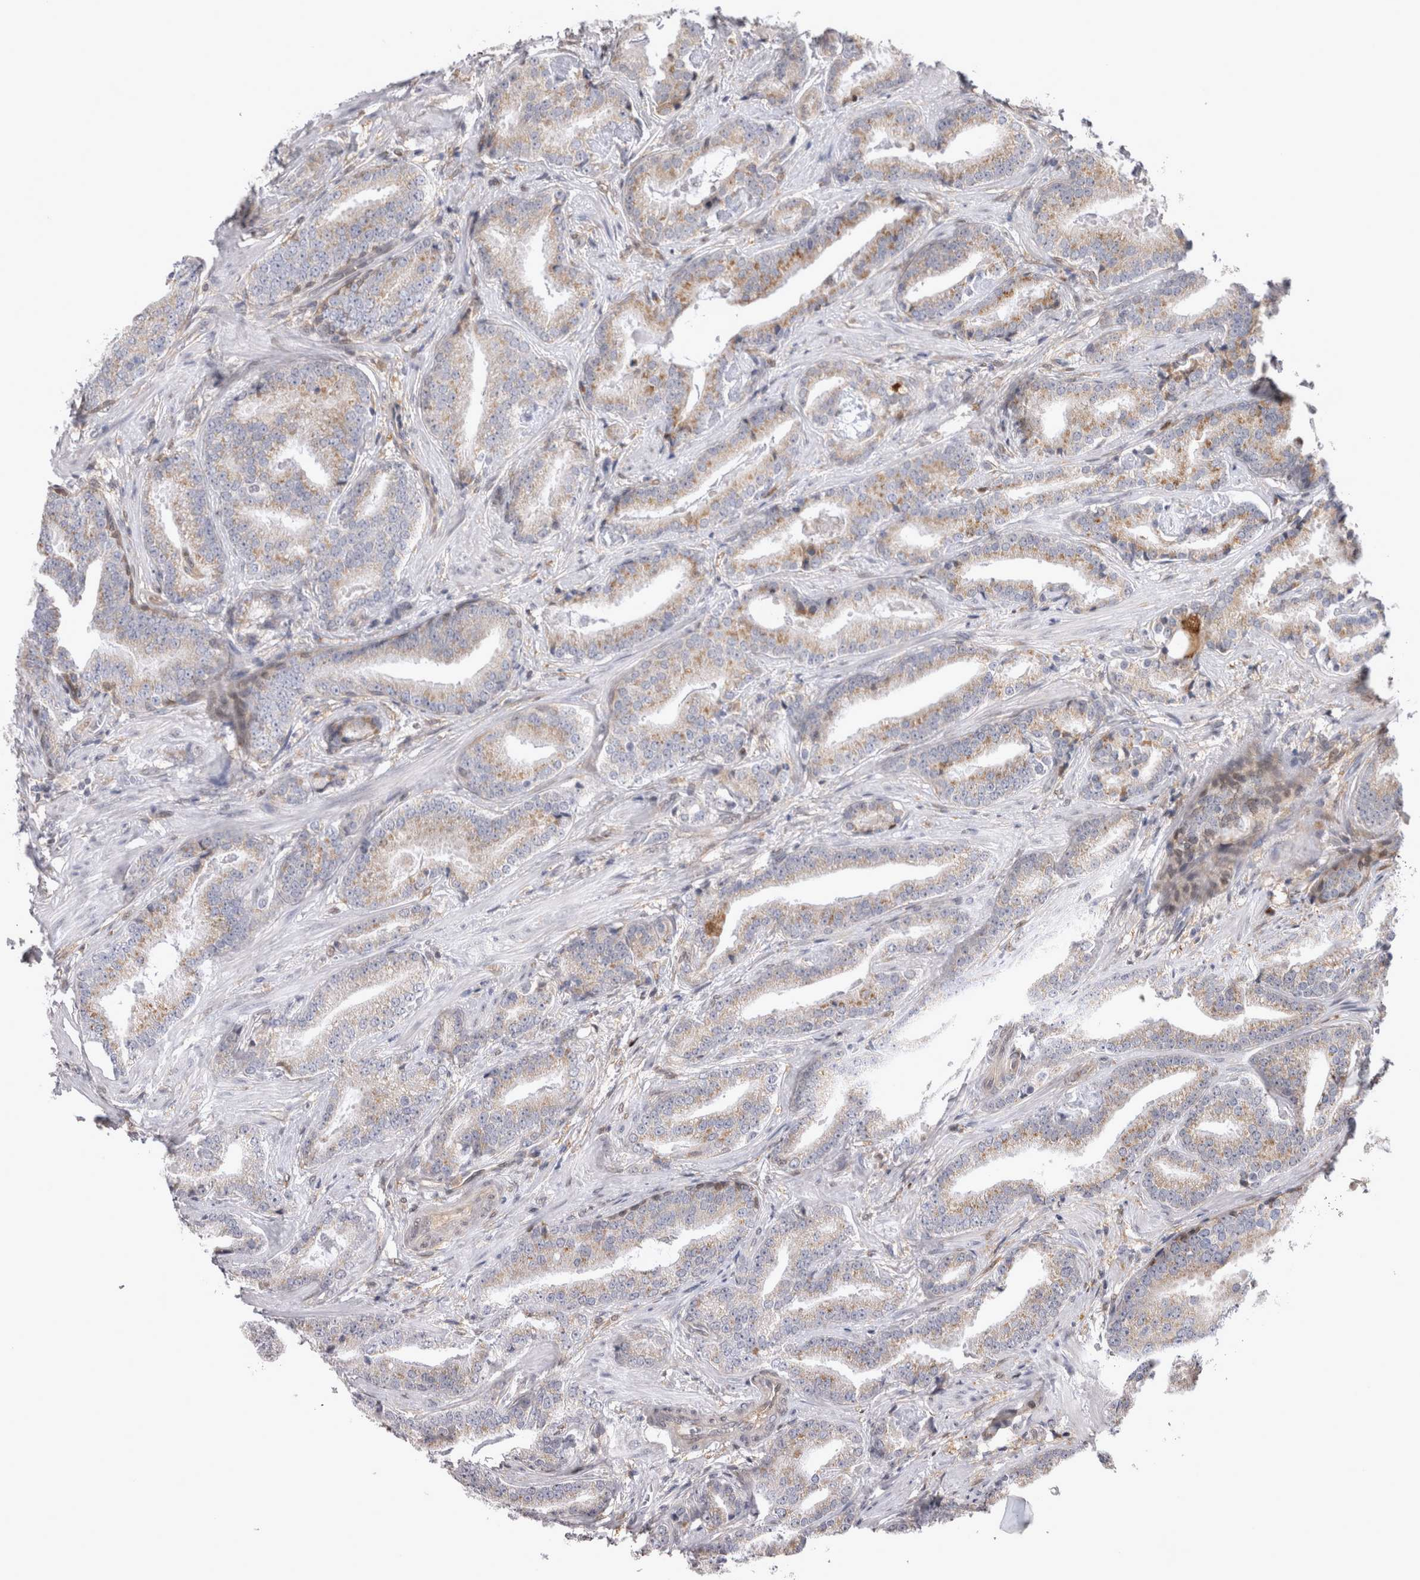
{"staining": {"intensity": "moderate", "quantity": "25%-75%", "location": "cytoplasmic/membranous"}, "tissue": "prostate cancer", "cell_type": "Tumor cells", "image_type": "cancer", "snomed": [{"axis": "morphology", "description": "Adenocarcinoma, Low grade"}, {"axis": "topography", "description": "Prostate"}], "caption": "This histopathology image shows prostate cancer (adenocarcinoma (low-grade)) stained with immunohistochemistry to label a protein in brown. The cytoplasmic/membranous of tumor cells show moderate positivity for the protein. Nuclei are counter-stained blue.", "gene": "CHIC2", "patient": {"sex": "male", "age": 67}}